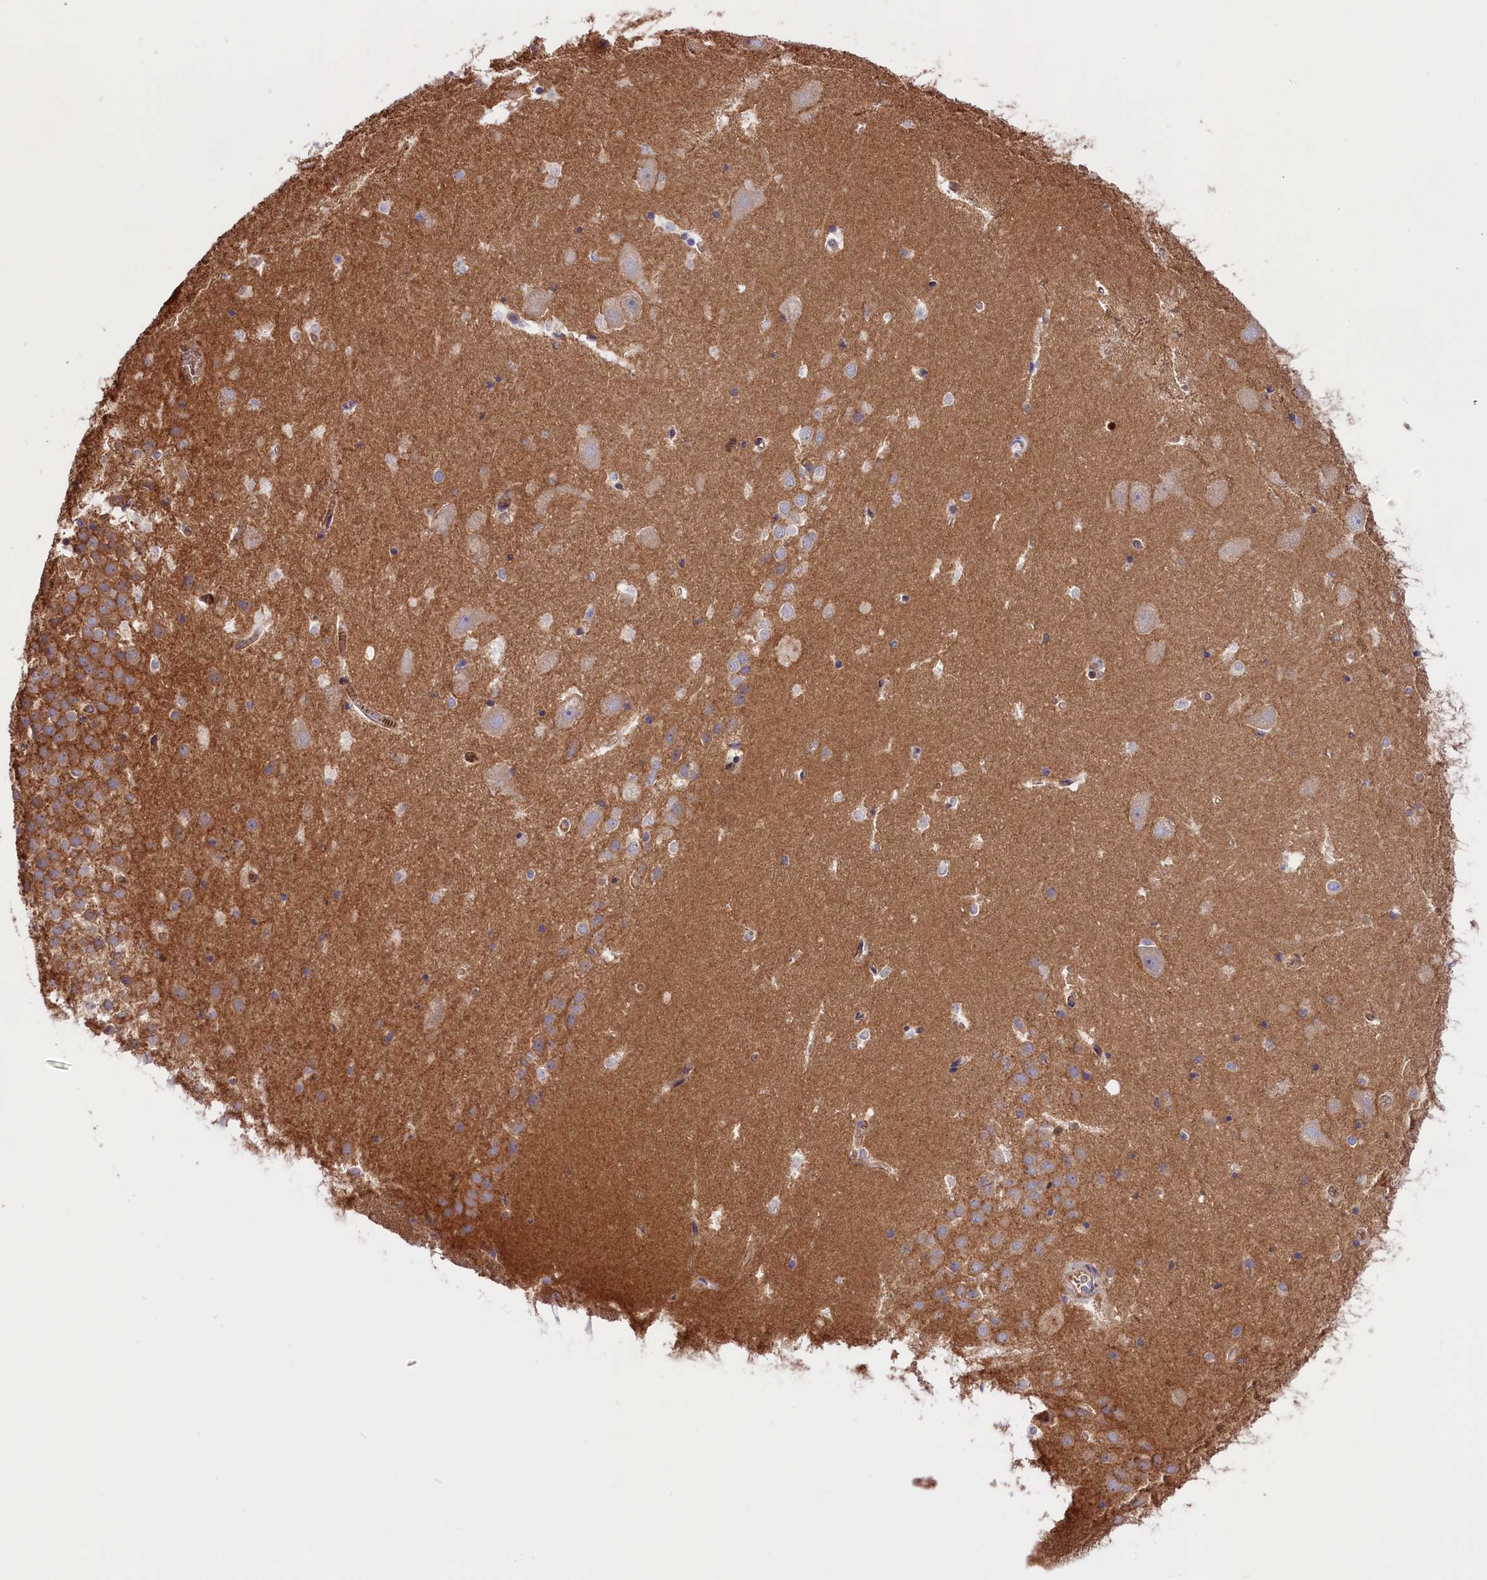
{"staining": {"intensity": "negative", "quantity": "none", "location": "none"}, "tissue": "hippocampus", "cell_type": "Glial cells", "image_type": "normal", "snomed": [{"axis": "morphology", "description": "Normal tissue, NOS"}, {"axis": "topography", "description": "Hippocampus"}], "caption": "Immunohistochemistry image of unremarkable hippocampus: hippocampus stained with DAB demonstrates no significant protein expression in glial cells.", "gene": "CD99L2", "patient": {"sex": "female", "age": 52}}